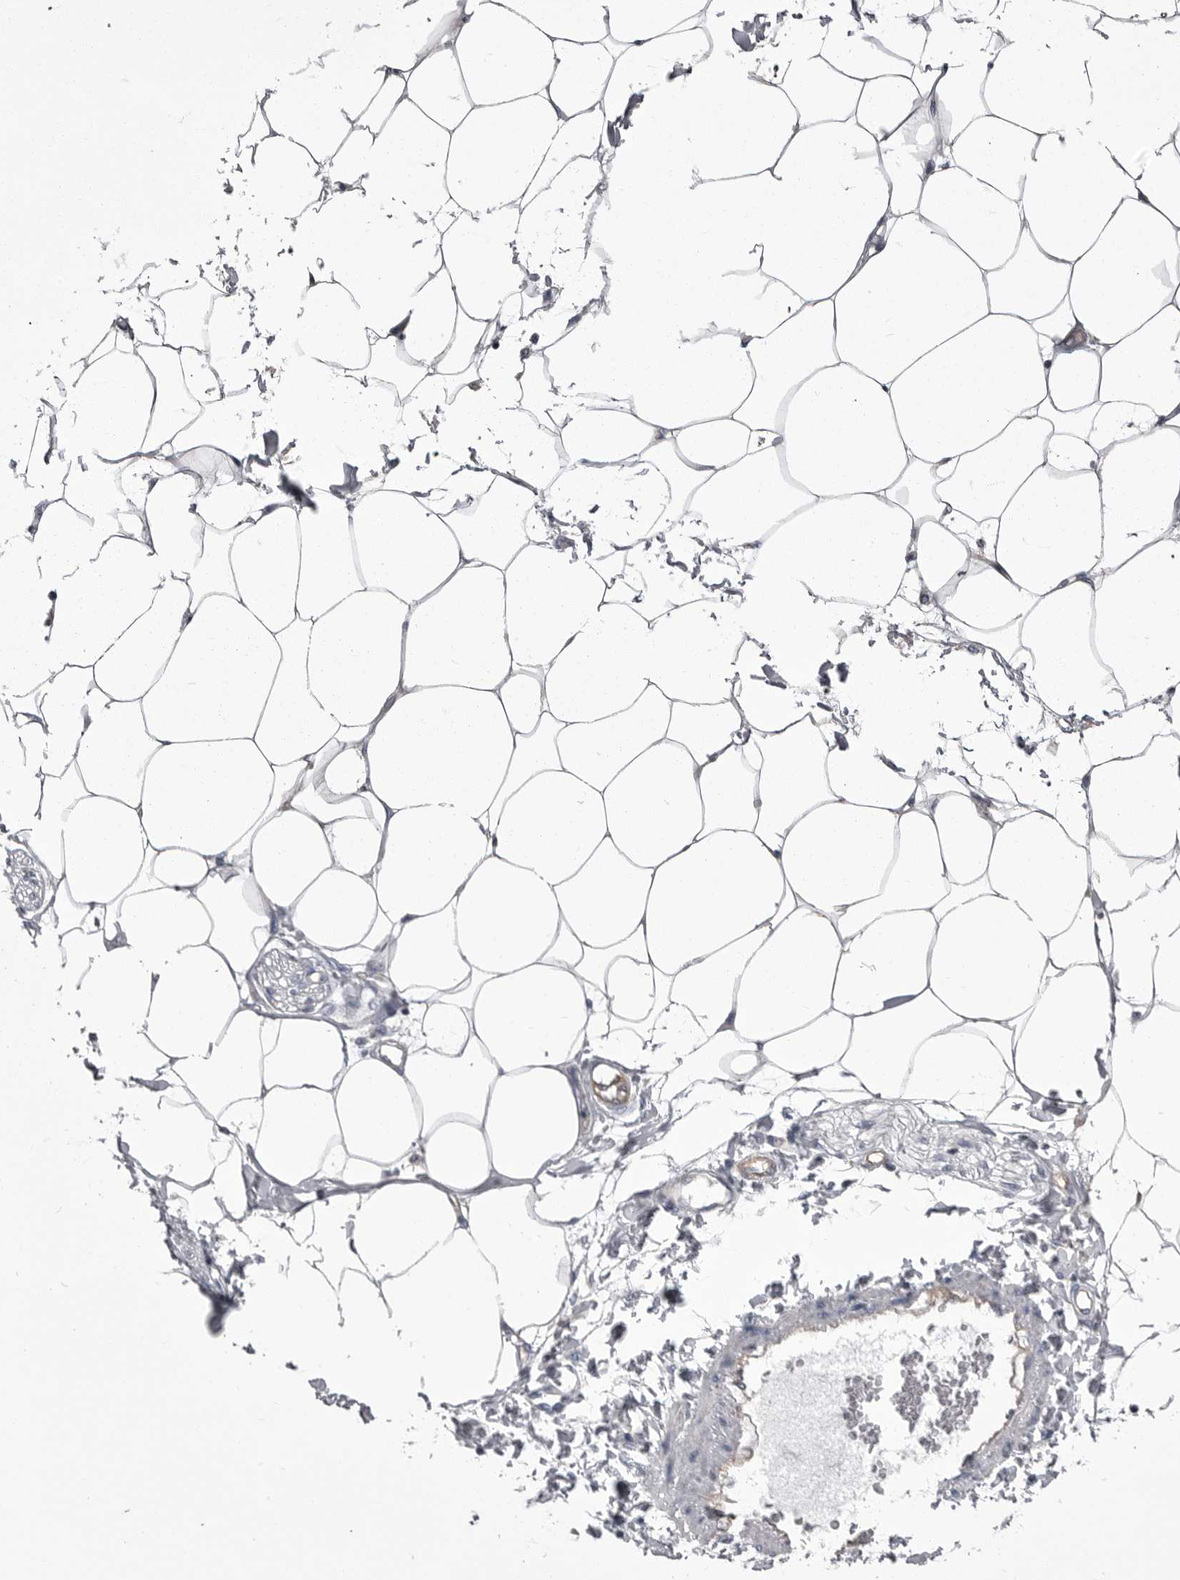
{"staining": {"intensity": "negative", "quantity": "none", "location": "none"}, "tissue": "adipose tissue", "cell_type": "Adipocytes", "image_type": "normal", "snomed": [{"axis": "morphology", "description": "Normal tissue, NOS"}, {"axis": "morphology", "description": "Adenocarcinoma, NOS"}, {"axis": "topography", "description": "Colon"}, {"axis": "topography", "description": "Peripheral nerve tissue"}], "caption": "Immunohistochemistry of normal human adipose tissue displays no staining in adipocytes. The staining was performed using DAB to visualize the protein expression in brown, while the nuclei were stained in blue with hematoxylin (Magnification: 20x).", "gene": "OPLAH", "patient": {"sex": "male", "age": 14}}